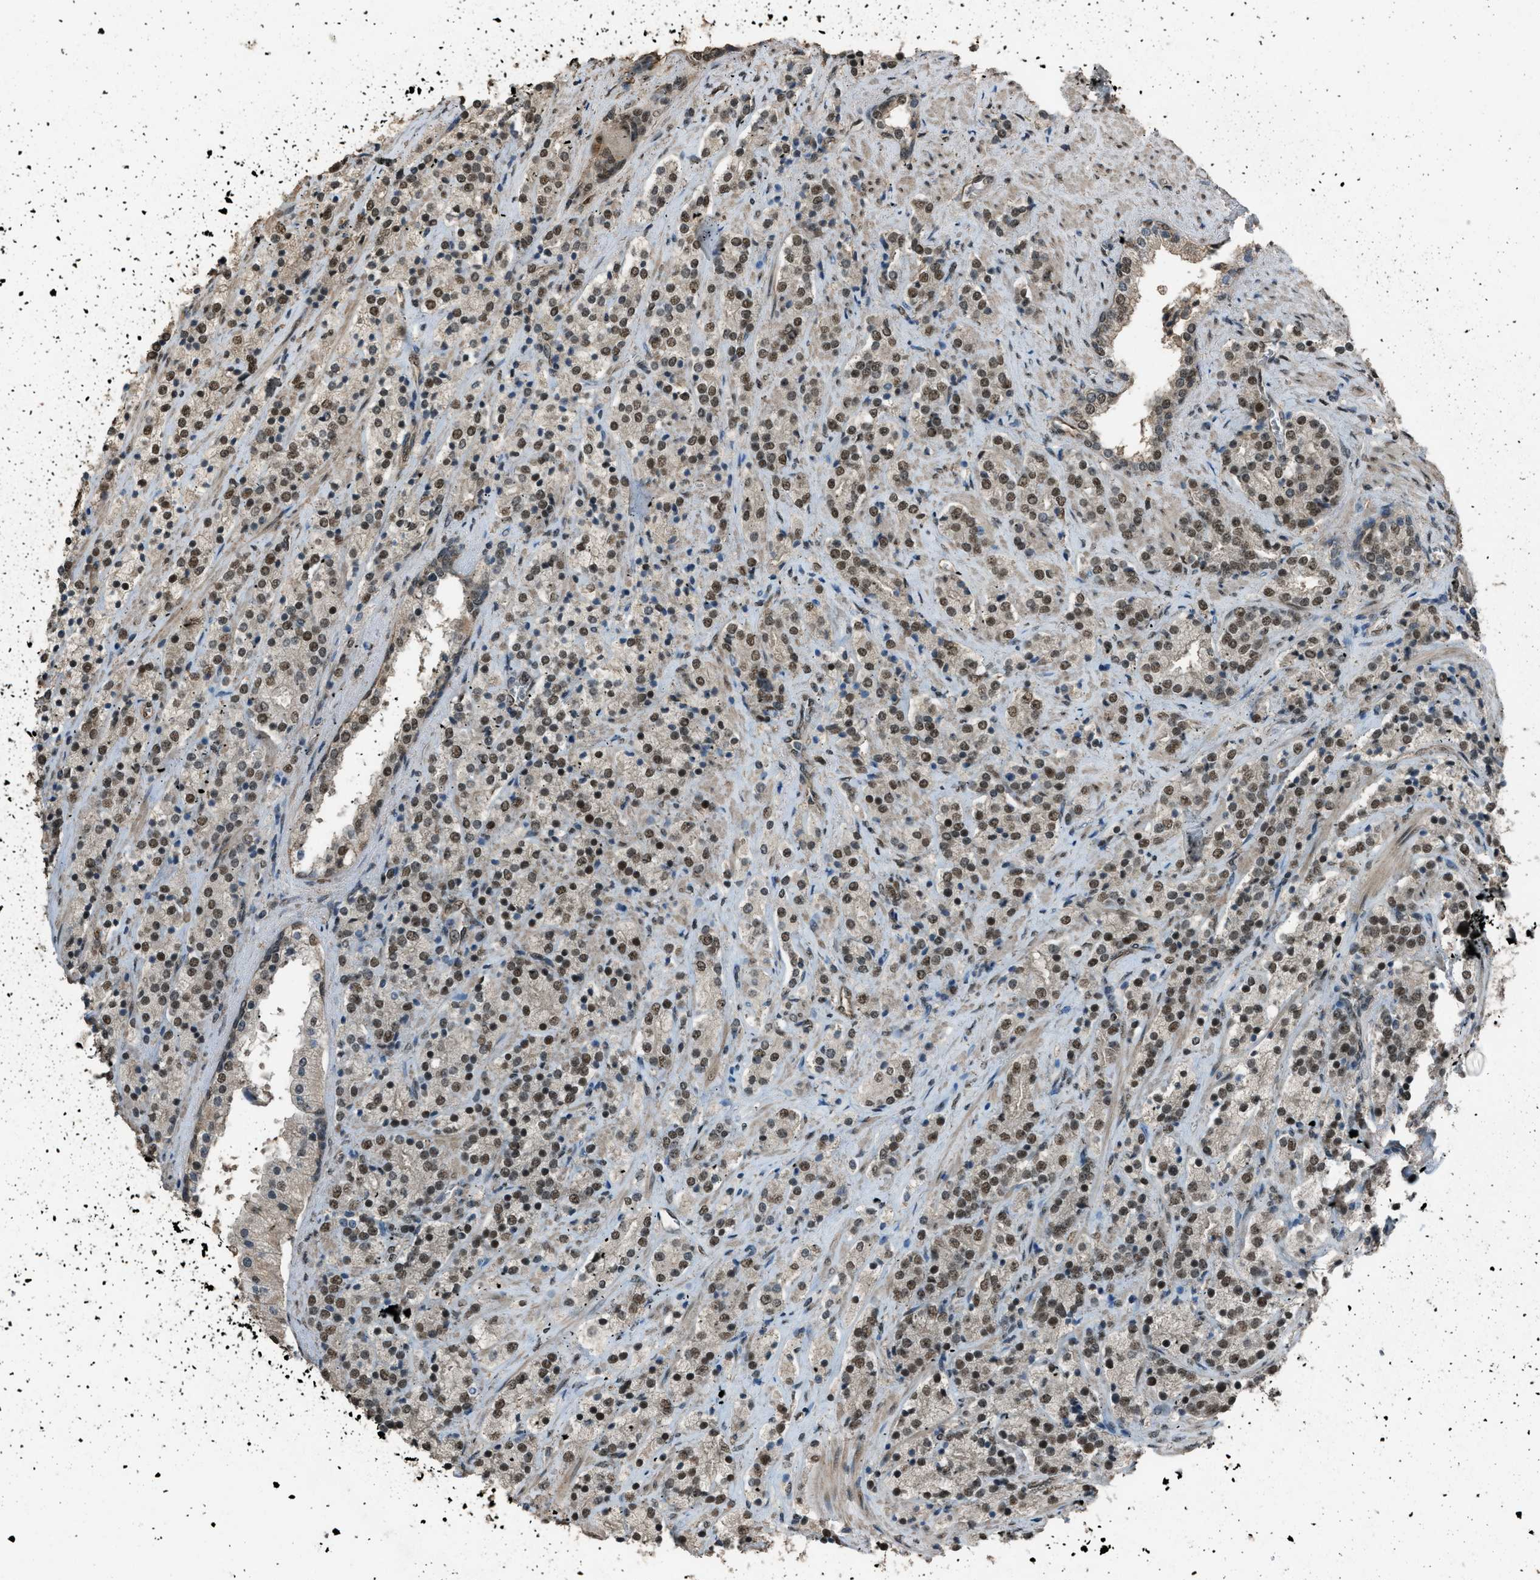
{"staining": {"intensity": "moderate", "quantity": ">75%", "location": "nuclear"}, "tissue": "prostate cancer", "cell_type": "Tumor cells", "image_type": "cancer", "snomed": [{"axis": "morphology", "description": "Adenocarcinoma, High grade"}, {"axis": "topography", "description": "Prostate"}], "caption": "Immunohistochemistry (IHC) photomicrograph of neoplastic tissue: human adenocarcinoma (high-grade) (prostate) stained using immunohistochemistry (IHC) exhibits medium levels of moderate protein expression localized specifically in the nuclear of tumor cells, appearing as a nuclear brown color.", "gene": "SERTAD2", "patient": {"sex": "male", "age": 71}}